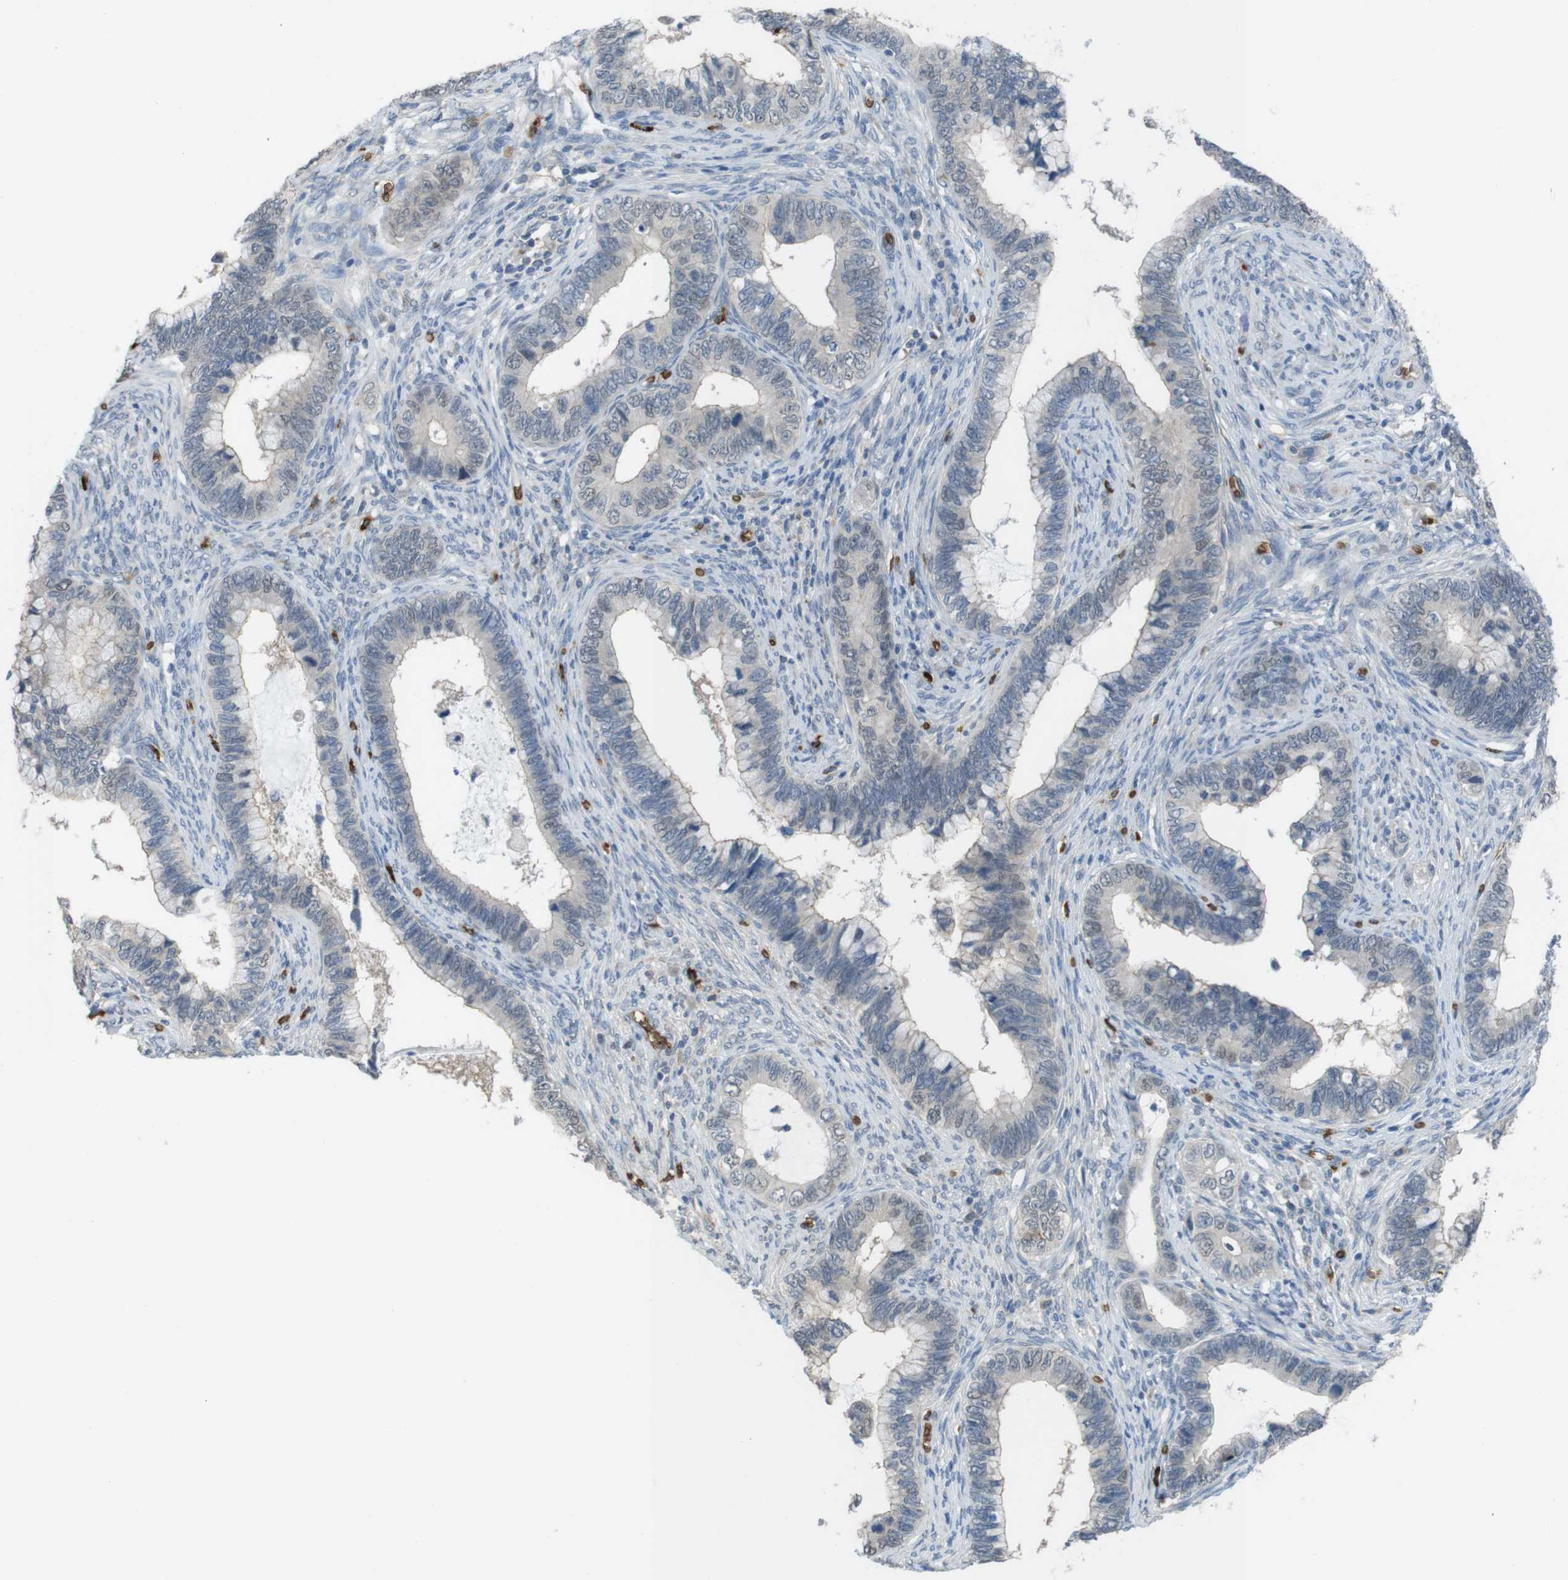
{"staining": {"intensity": "negative", "quantity": "none", "location": "none"}, "tissue": "cervical cancer", "cell_type": "Tumor cells", "image_type": "cancer", "snomed": [{"axis": "morphology", "description": "Adenocarcinoma, NOS"}, {"axis": "topography", "description": "Cervix"}], "caption": "This is a photomicrograph of immunohistochemistry (IHC) staining of cervical cancer (adenocarcinoma), which shows no expression in tumor cells.", "gene": "GYPA", "patient": {"sex": "female", "age": 44}}